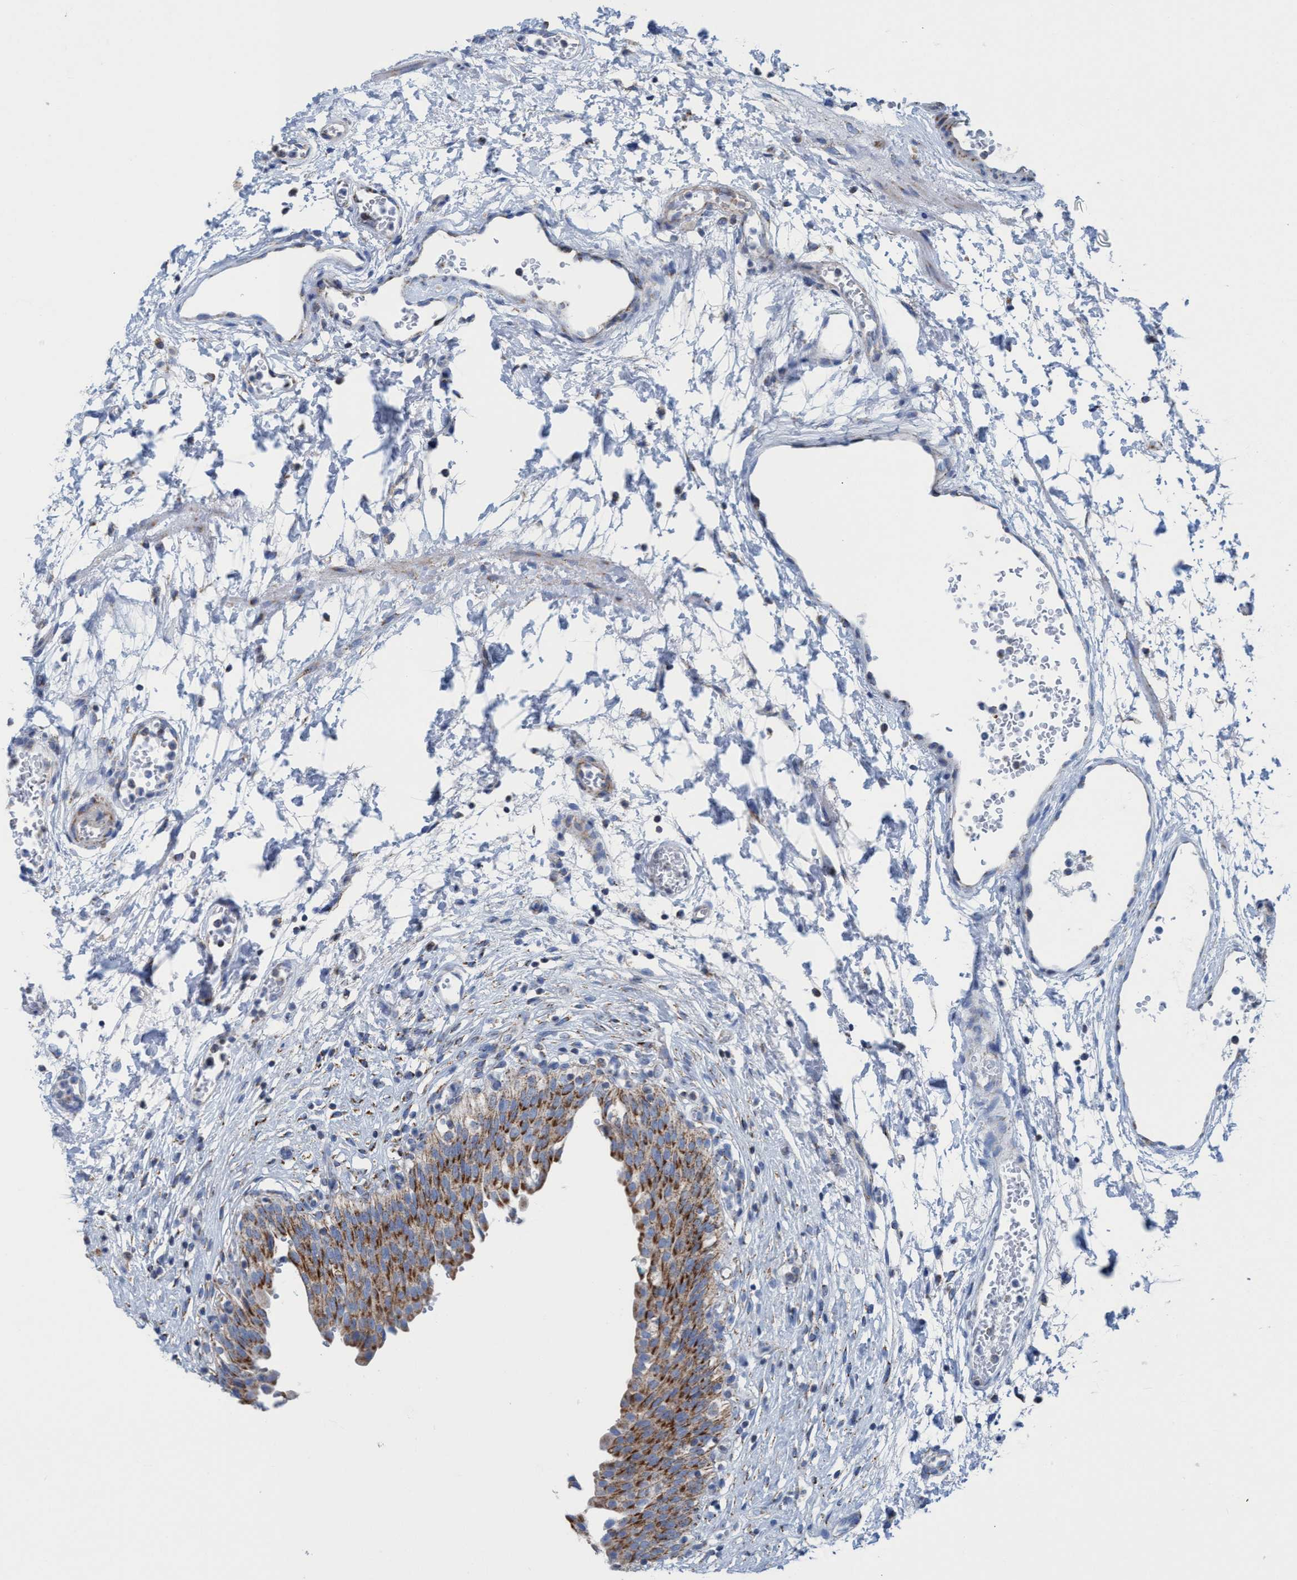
{"staining": {"intensity": "moderate", "quantity": ">75%", "location": "cytoplasmic/membranous"}, "tissue": "urinary bladder", "cell_type": "Urothelial cells", "image_type": "normal", "snomed": [{"axis": "morphology", "description": "Urothelial carcinoma, High grade"}, {"axis": "topography", "description": "Urinary bladder"}], "caption": "Urinary bladder stained with immunohistochemistry (IHC) reveals moderate cytoplasmic/membranous positivity in about >75% of urothelial cells. The protein of interest is stained brown, and the nuclei are stained in blue (DAB IHC with brightfield microscopy, high magnification).", "gene": "GGA3", "patient": {"sex": "male", "age": 46}}